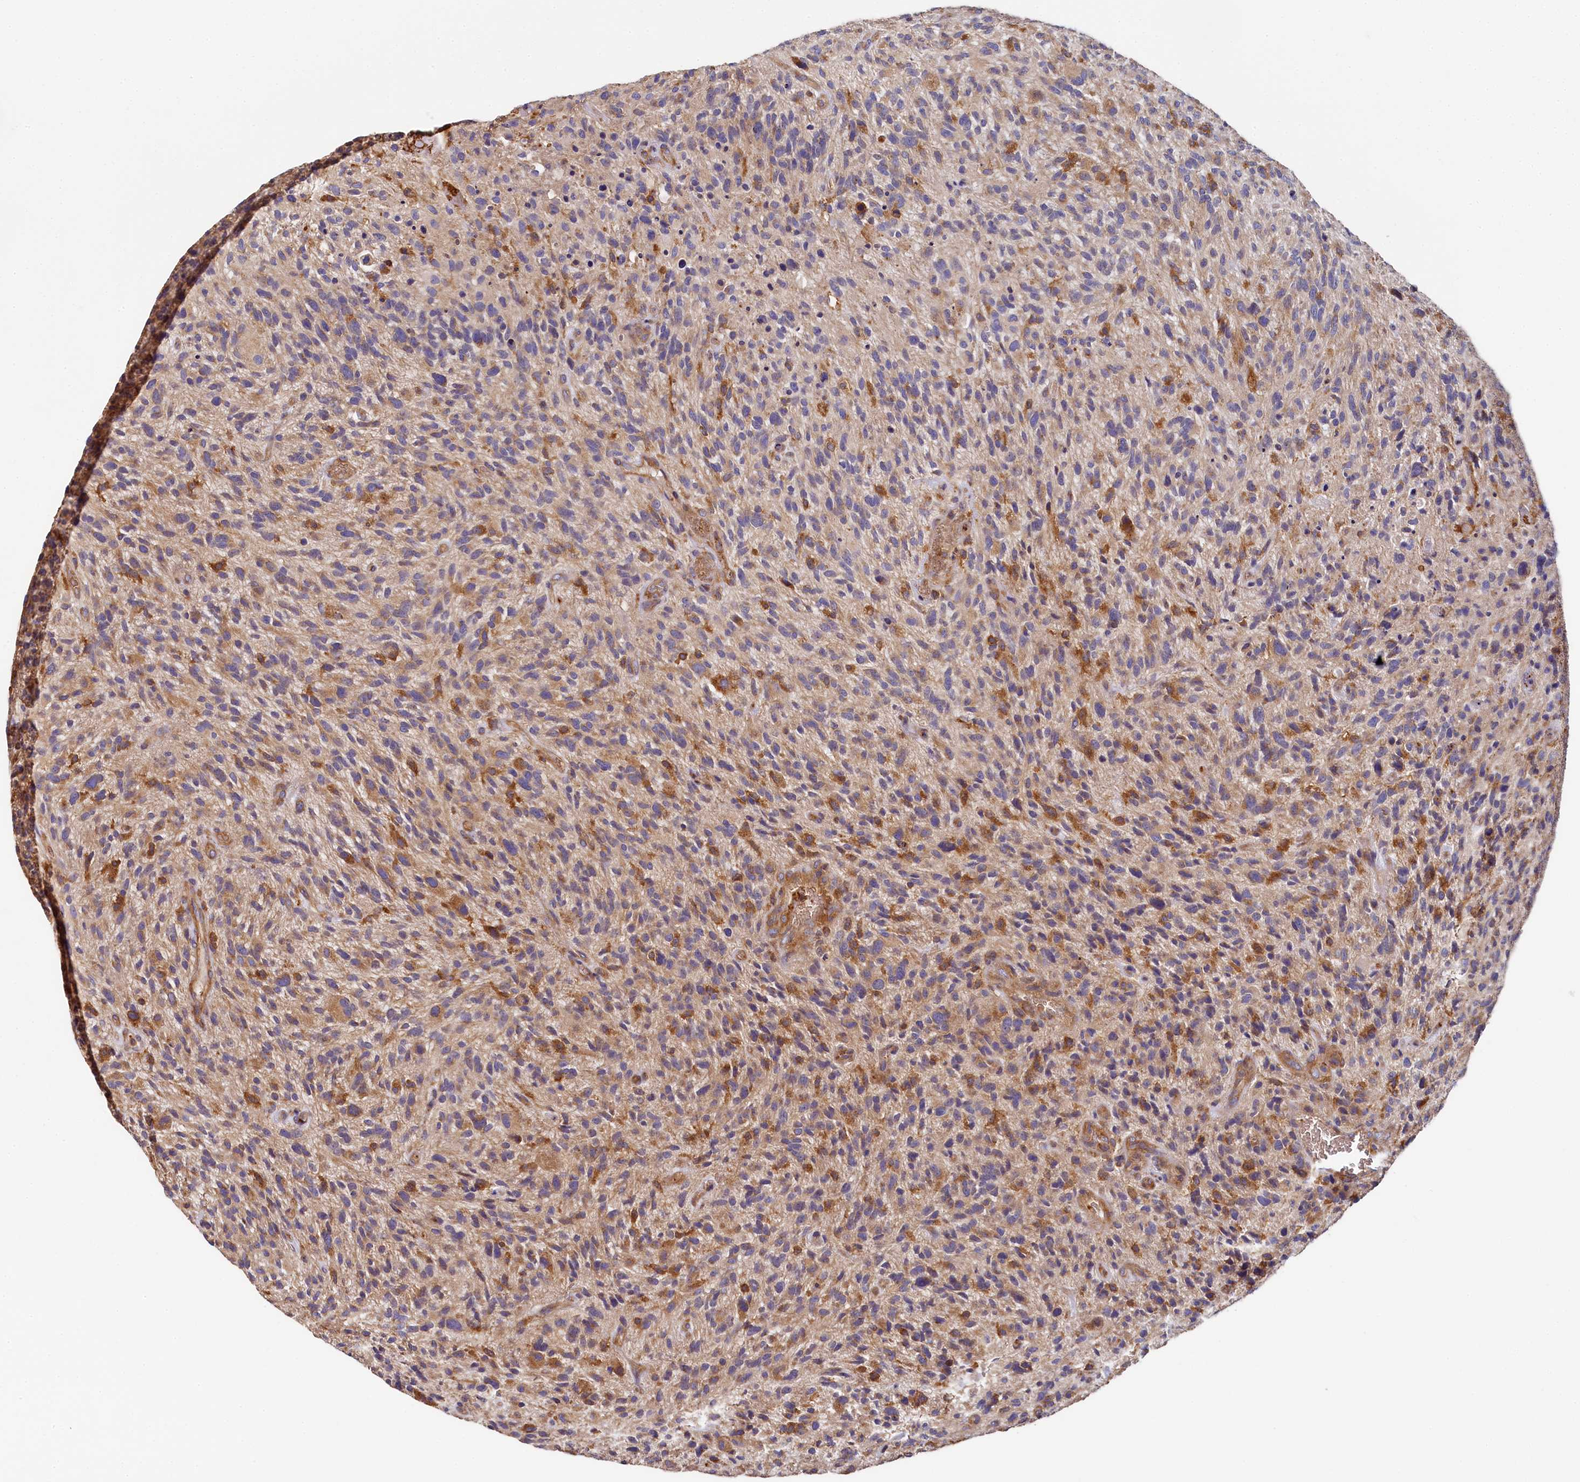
{"staining": {"intensity": "moderate", "quantity": "<25%", "location": "cytoplasmic/membranous"}, "tissue": "glioma", "cell_type": "Tumor cells", "image_type": "cancer", "snomed": [{"axis": "morphology", "description": "Glioma, malignant, High grade"}, {"axis": "topography", "description": "Brain"}], "caption": "The micrograph shows staining of glioma, revealing moderate cytoplasmic/membranous protein positivity (brown color) within tumor cells. The protein of interest is stained brown, and the nuclei are stained in blue (DAB (3,3'-diaminobenzidine) IHC with brightfield microscopy, high magnification).", "gene": "PPIP5K1", "patient": {"sex": "male", "age": 47}}